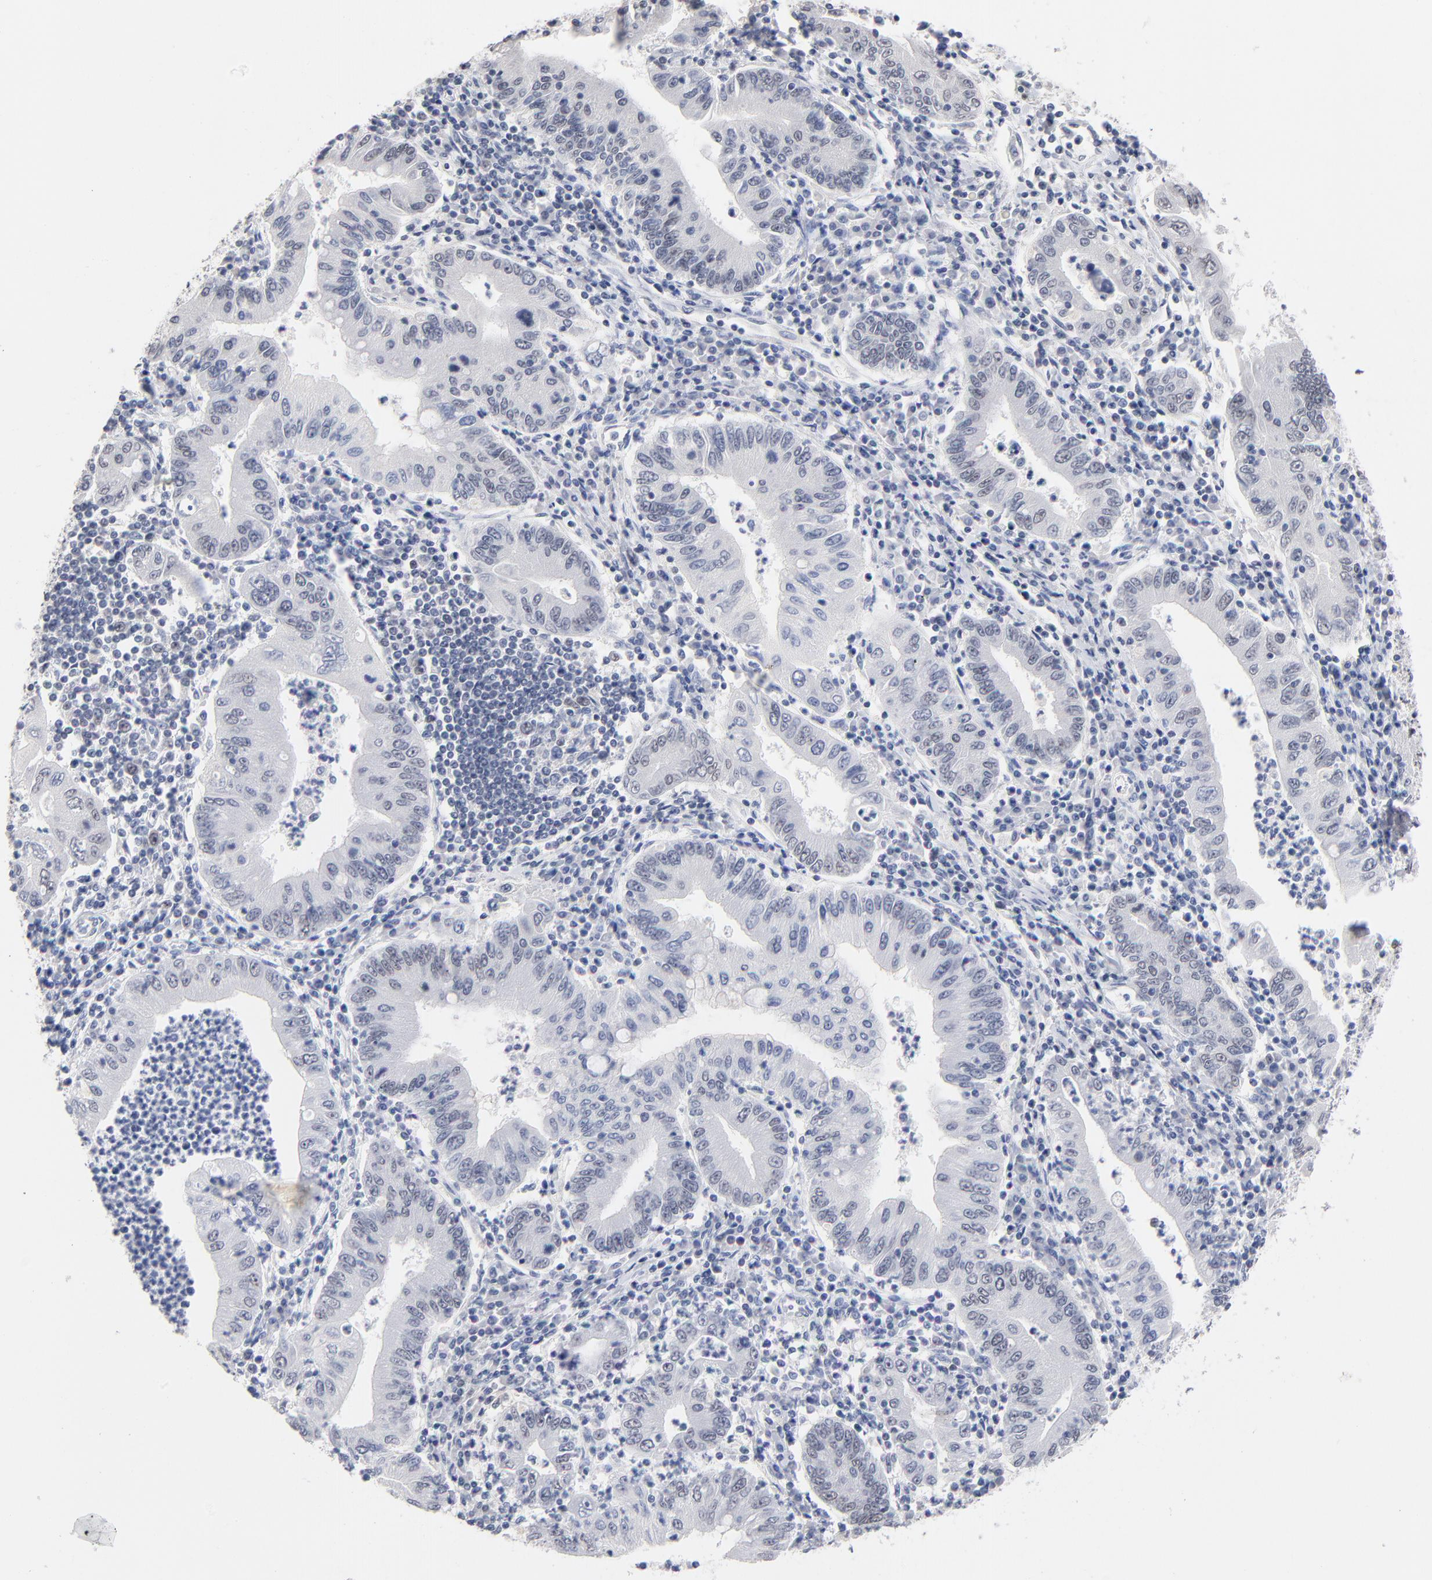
{"staining": {"intensity": "weak", "quantity": "25%-75%", "location": "nuclear"}, "tissue": "stomach cancer", "cell_type": "Tumor cells", "image_type": "cancer", "snomed": [{"axis": "morphology", "description": "Normal tissue, NOS"}, {"axis": "morphology", "description": "Adenocarcinoma, NOS"}, {"axis": "topography", "description": "Esophagus"}, {"axis": "topography", "description": "Stomach, upper"}, {"axis": "topography", "description": "Peripheral nerve tissue"}], "caption": "Immunohistochemistry (DAB) staining of human stomach adenocarcinoma demonstrates weak nuclear protein expression in approximately 25%-75% of tumor cells.", "gene": "ORC2", "patient": {"sex": "male", "age": 62}}